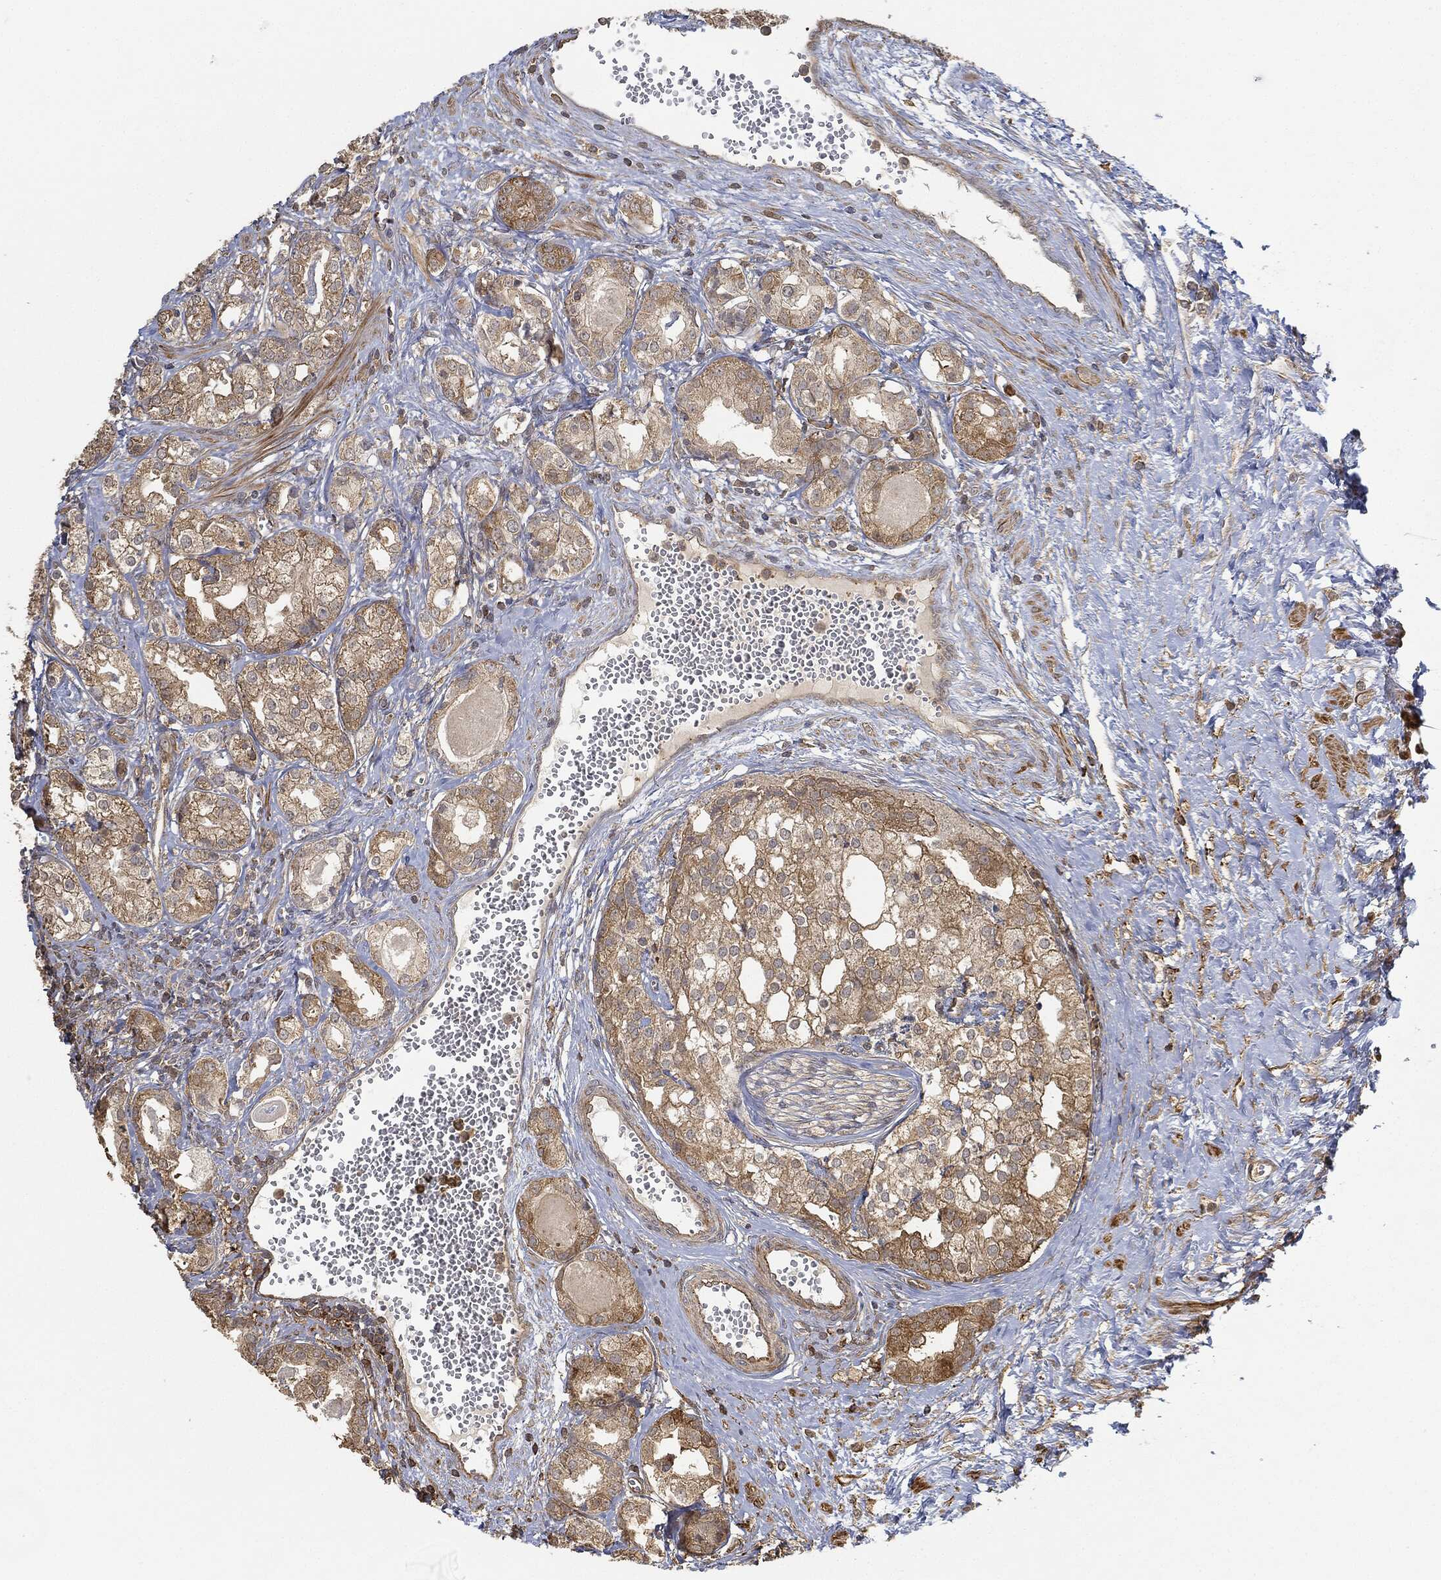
{"staining": {"intensity": "moderate", "quantity": "25%-75%", "location": "cytoplasmic/membranous"}, "tissue": "prostate cancer", "cell_type": "Tumor cells", "image_type": "cancer", "snomed": [{"axis": "morphology", "description": "Adenocarcinoma, NOS"}, {"axis": "topography", "description": "Prostate and seminal vesicle, NOS"}, {"axis": "topography", "description": "Prostate"}], "caption": "Prostate cancer stained for a protein demonstrates moderate cytoplasmic/membranous positivity in tumor cells.", "gene": "TPT1", "patient": {"sex": "male", "age": 62}}